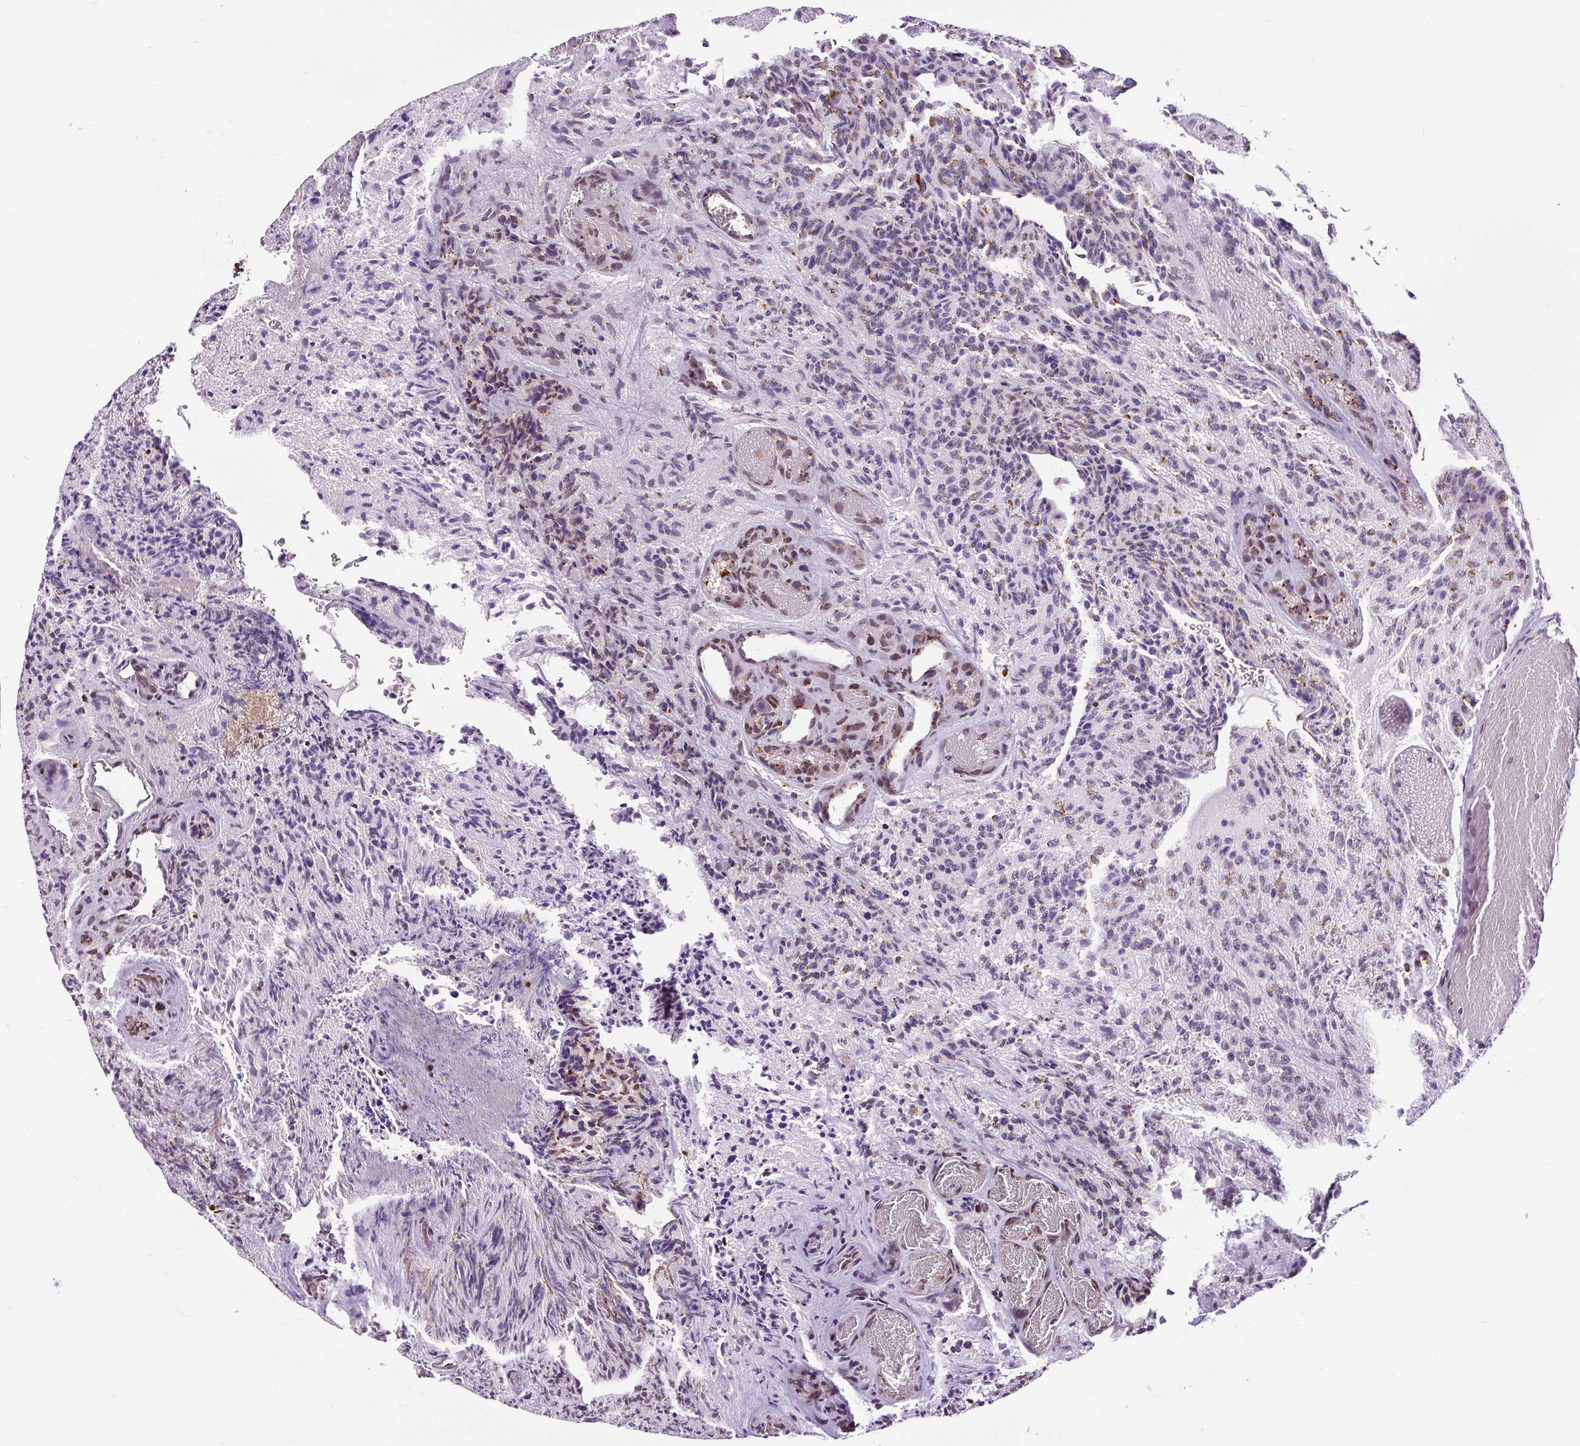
{"staining": {"intensity": "moderate", "quantity": "25%-75%", "location": "nuclear"}, "tissue": "glioma", "cell_type": "Tumor cells", "image_type": "cancer", "snomed": [{"axis": "morphology", "description": "Glioma, malignant, High grade"}, {"axis": "topography", "description": "Brain"}], "caption": "A histopathology image of human glioma stained for a protein exhibits moderate nuclear brown staining in tumor cells.", "gene": "ZNF672", "patient": {"sex": "male", "age": 36}}